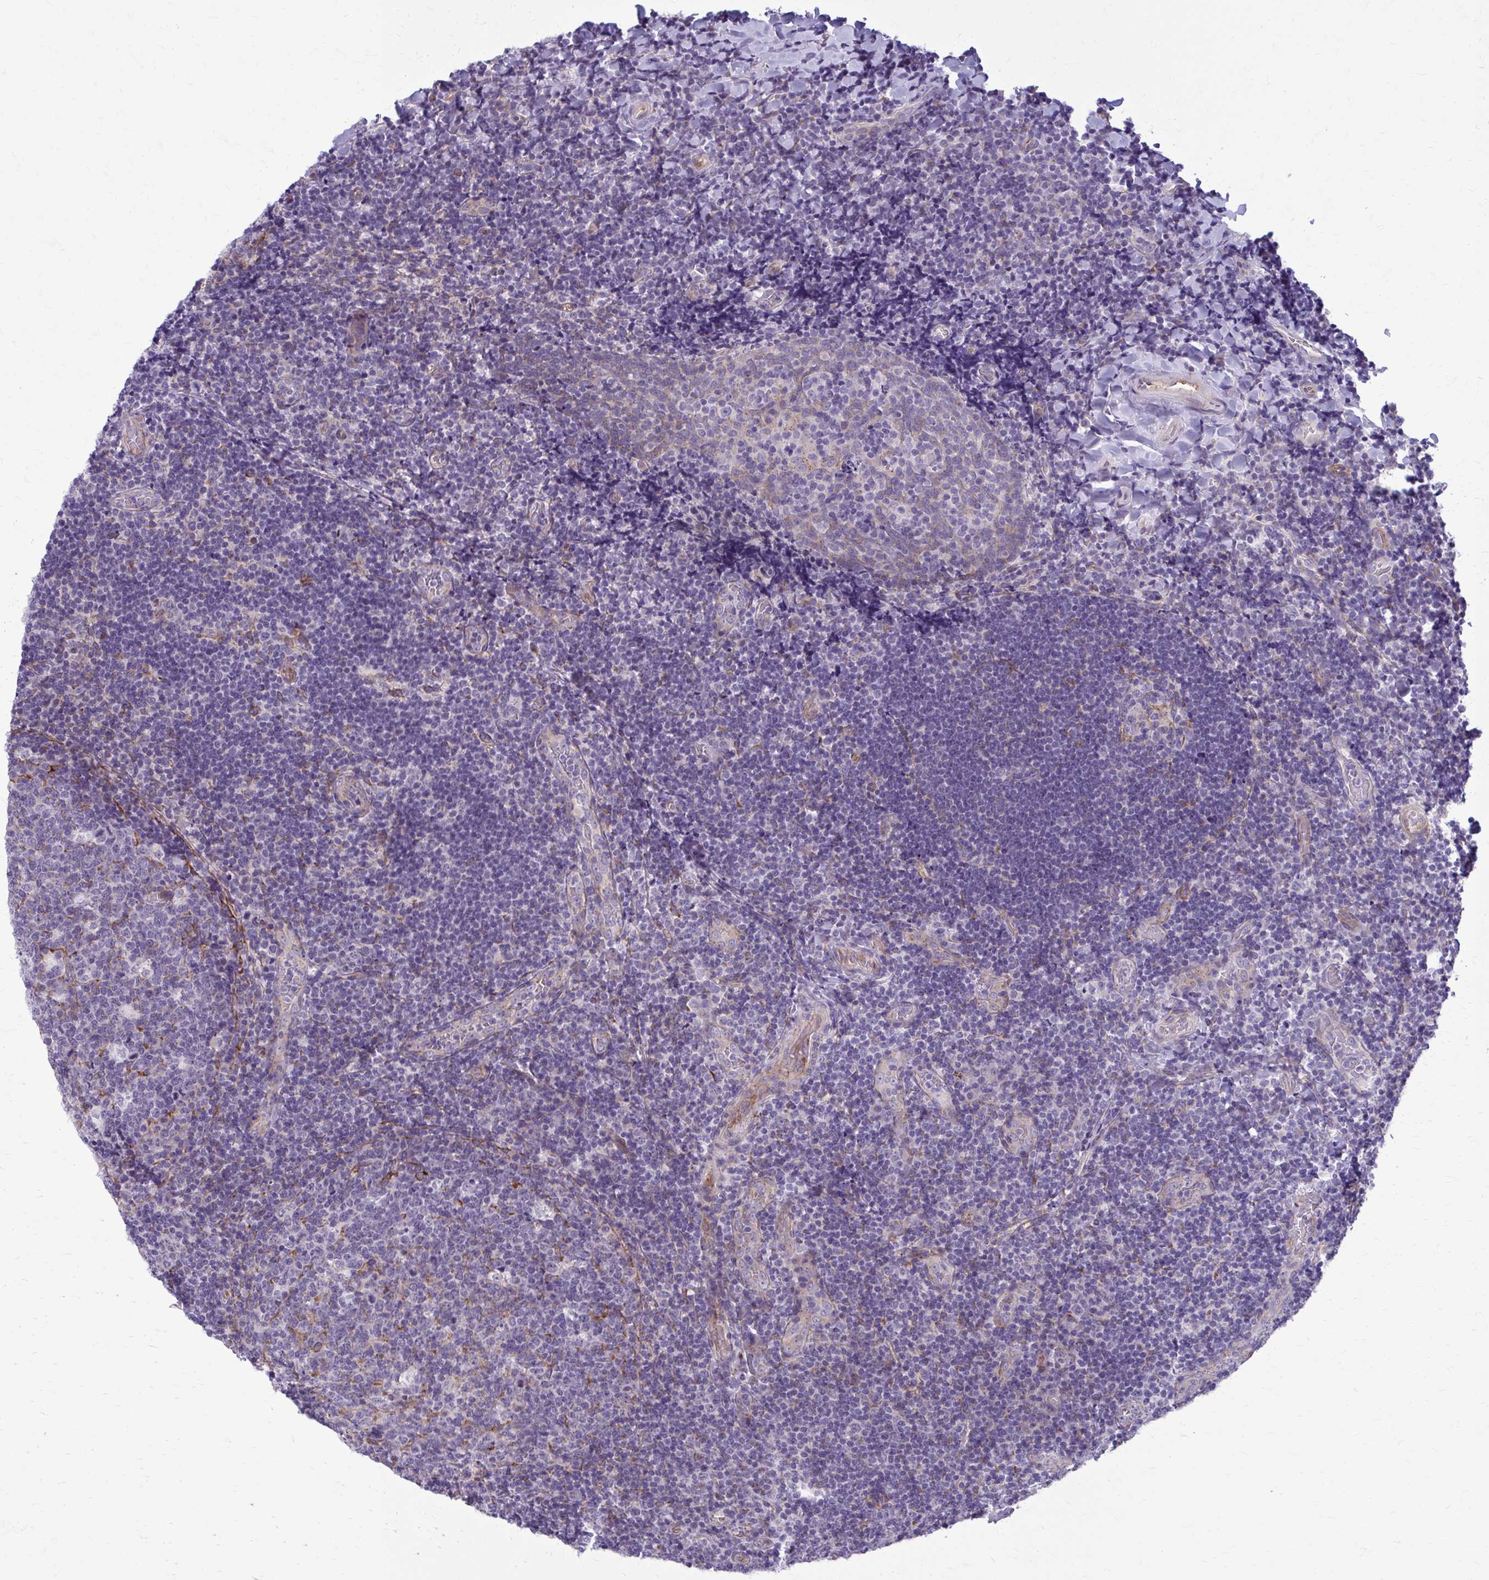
{"staining": {"intensity": "moderate", "quantity": "<25%", "location": "cytoplasmic/membranous"}, "tissue": "tonsil", "cell_type": "Germinal center cells", "image_type": "normal", "snomed": [{"axis": "morphology", "description": "Normal tissue, NOS"}, {"axis": "topography", "description": "Tonsil"}], "caption": "Brown immunohistochemical staining in normal tonsil exhibits moderate cytoplasmic/membranous staining in about <25% of germinal center cells. The staining was performed using DAB, with brown indicating positive protein expression. Nuclei are stained blue with hematoxylin.", "gene": "DEPP1", "patient": {"sex": "male", "age": 17}}